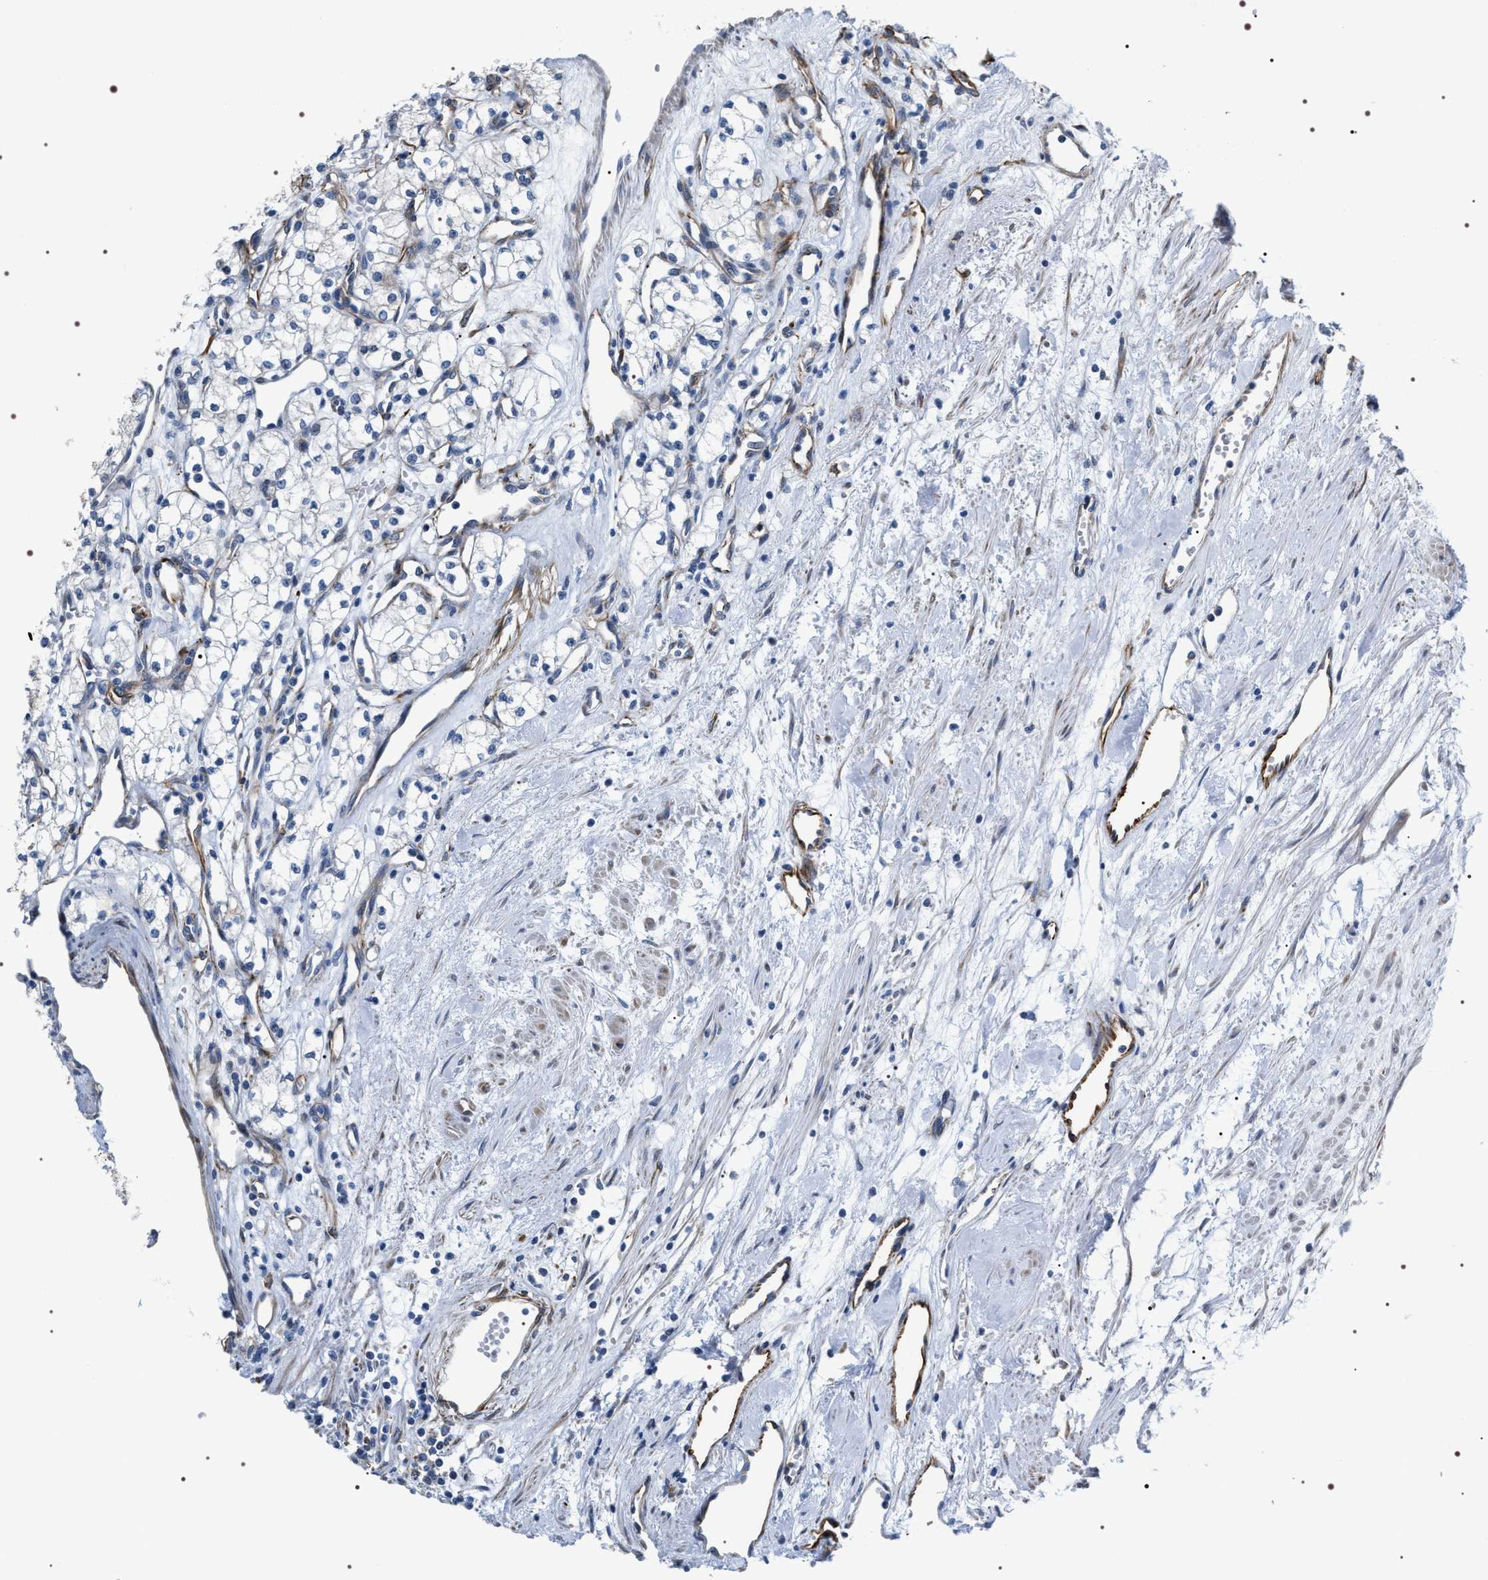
{"staining": {"intensity": "negative", "quantity": "none", "location": "none"}, "tissue": "renal cancer", "cell_type": "Tumor cells", "image_type": "cancer", "snomed": [{"axis": "morphology", "description": "Adenocarcinoma, NOS"}, {"axis": "topography", "description": "Kidney"}], "caption": "An immunohistochemistry (IHC) micrograph of adenocarcinoma (renal) is shown. There is no staining in tumor cells of adenocarcinoma (renal).", "gene": "PKD1L1", "patient": {"sex": "male", "age": 59}}